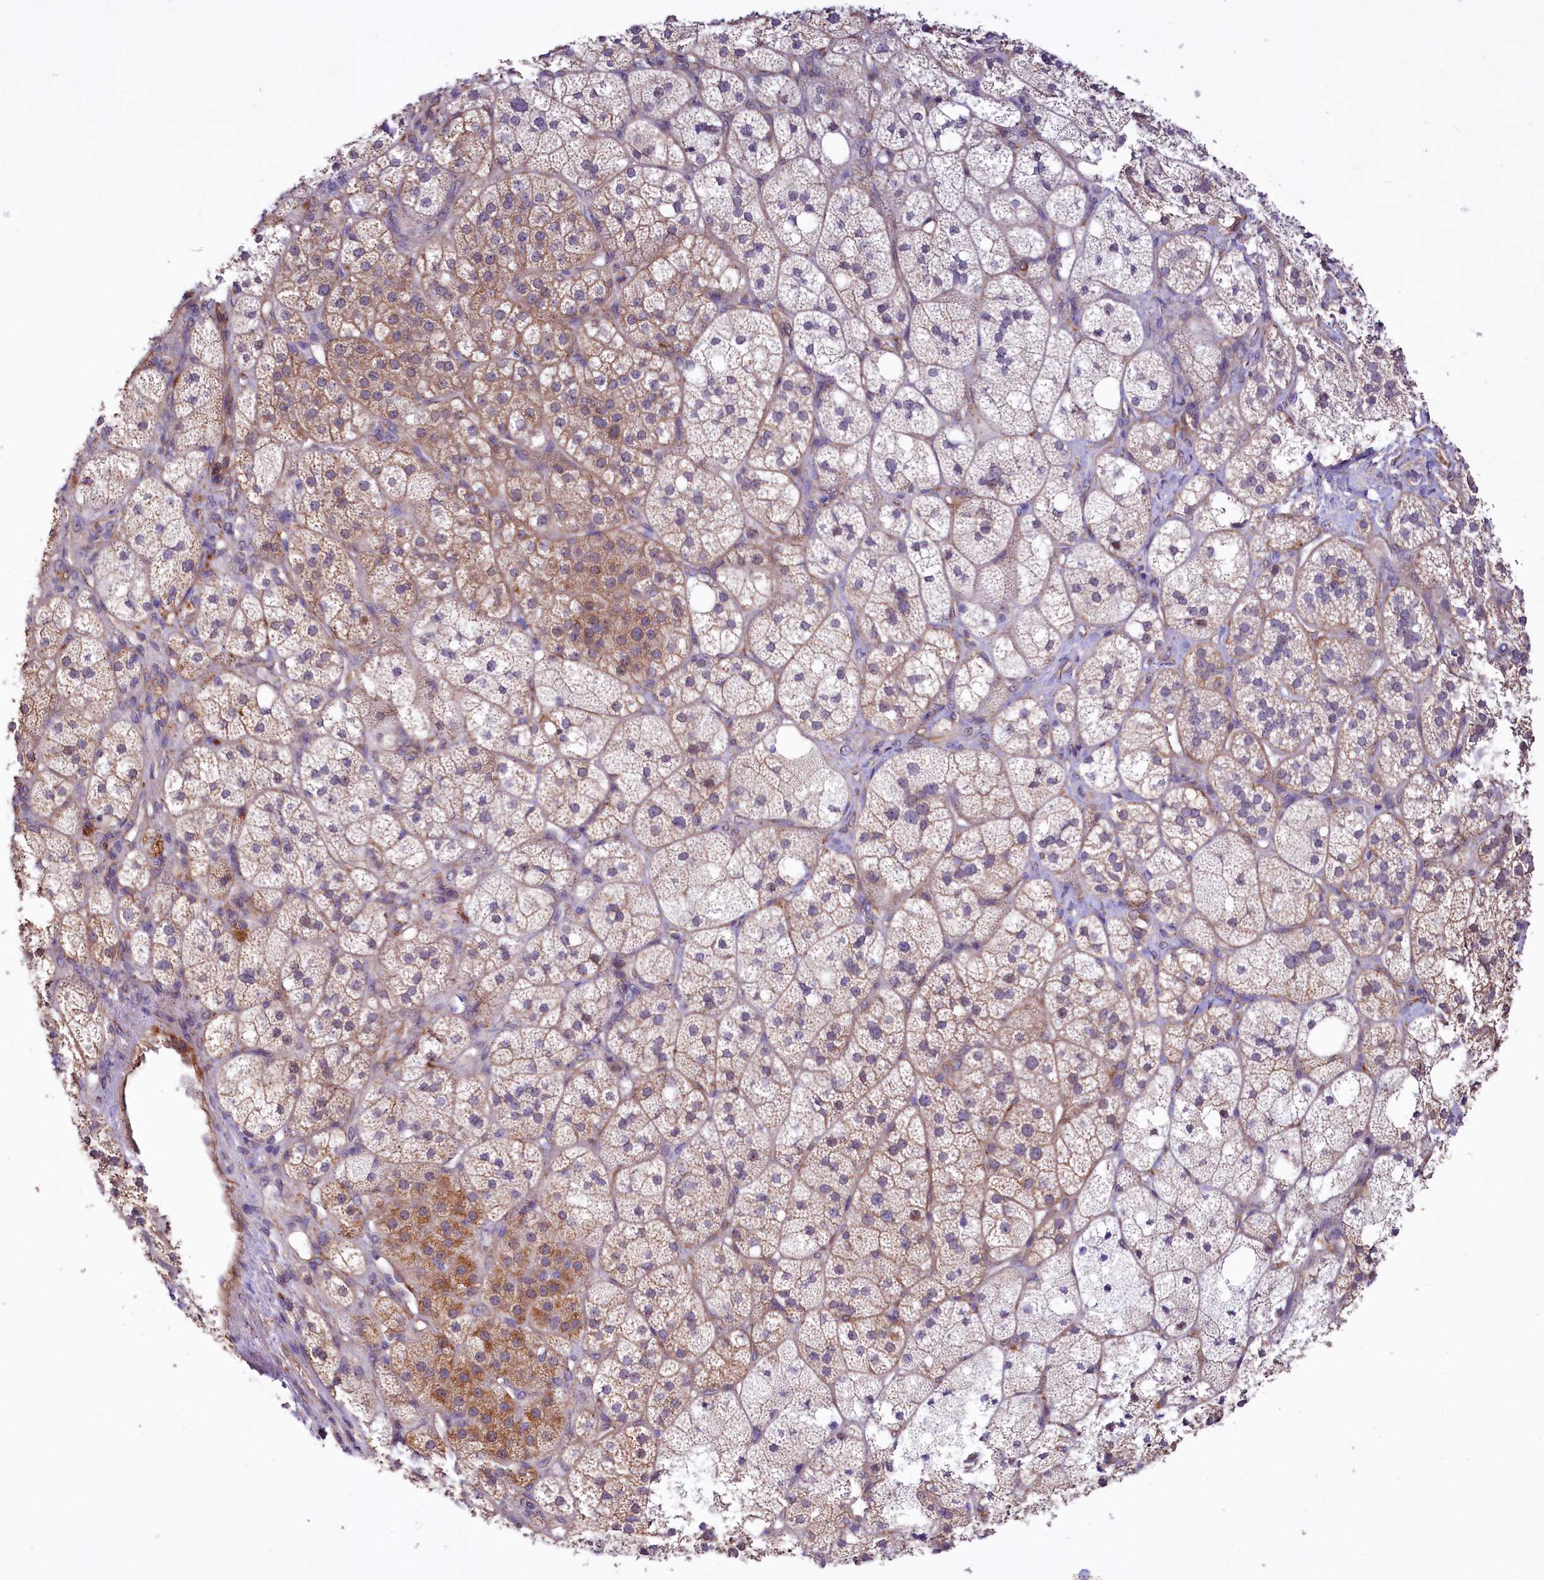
{"staining": {"intensity": "strong", "quantity": "<25%", "location": "cytoplasmic/membranous"}, "tissue": "adrenal gland", "cell_type": "Glandular cells", "image_type": "normal", "snomed": [{"axis": "morphology", "description": "Normal tissue, NOS"}, {"axis": "topography", "description": "Adrenal gland"}], "caption": "An immunohistochemistry image of normal tissue is shown. Protein staining in brown shows strong cytoplasmic/membranous positivity in adrenal gland within glandular cells. (IHC, brightfield microscopy, high magnification).", "gene": "TTC12", "patient": {"sex": "male", "age": 61}}